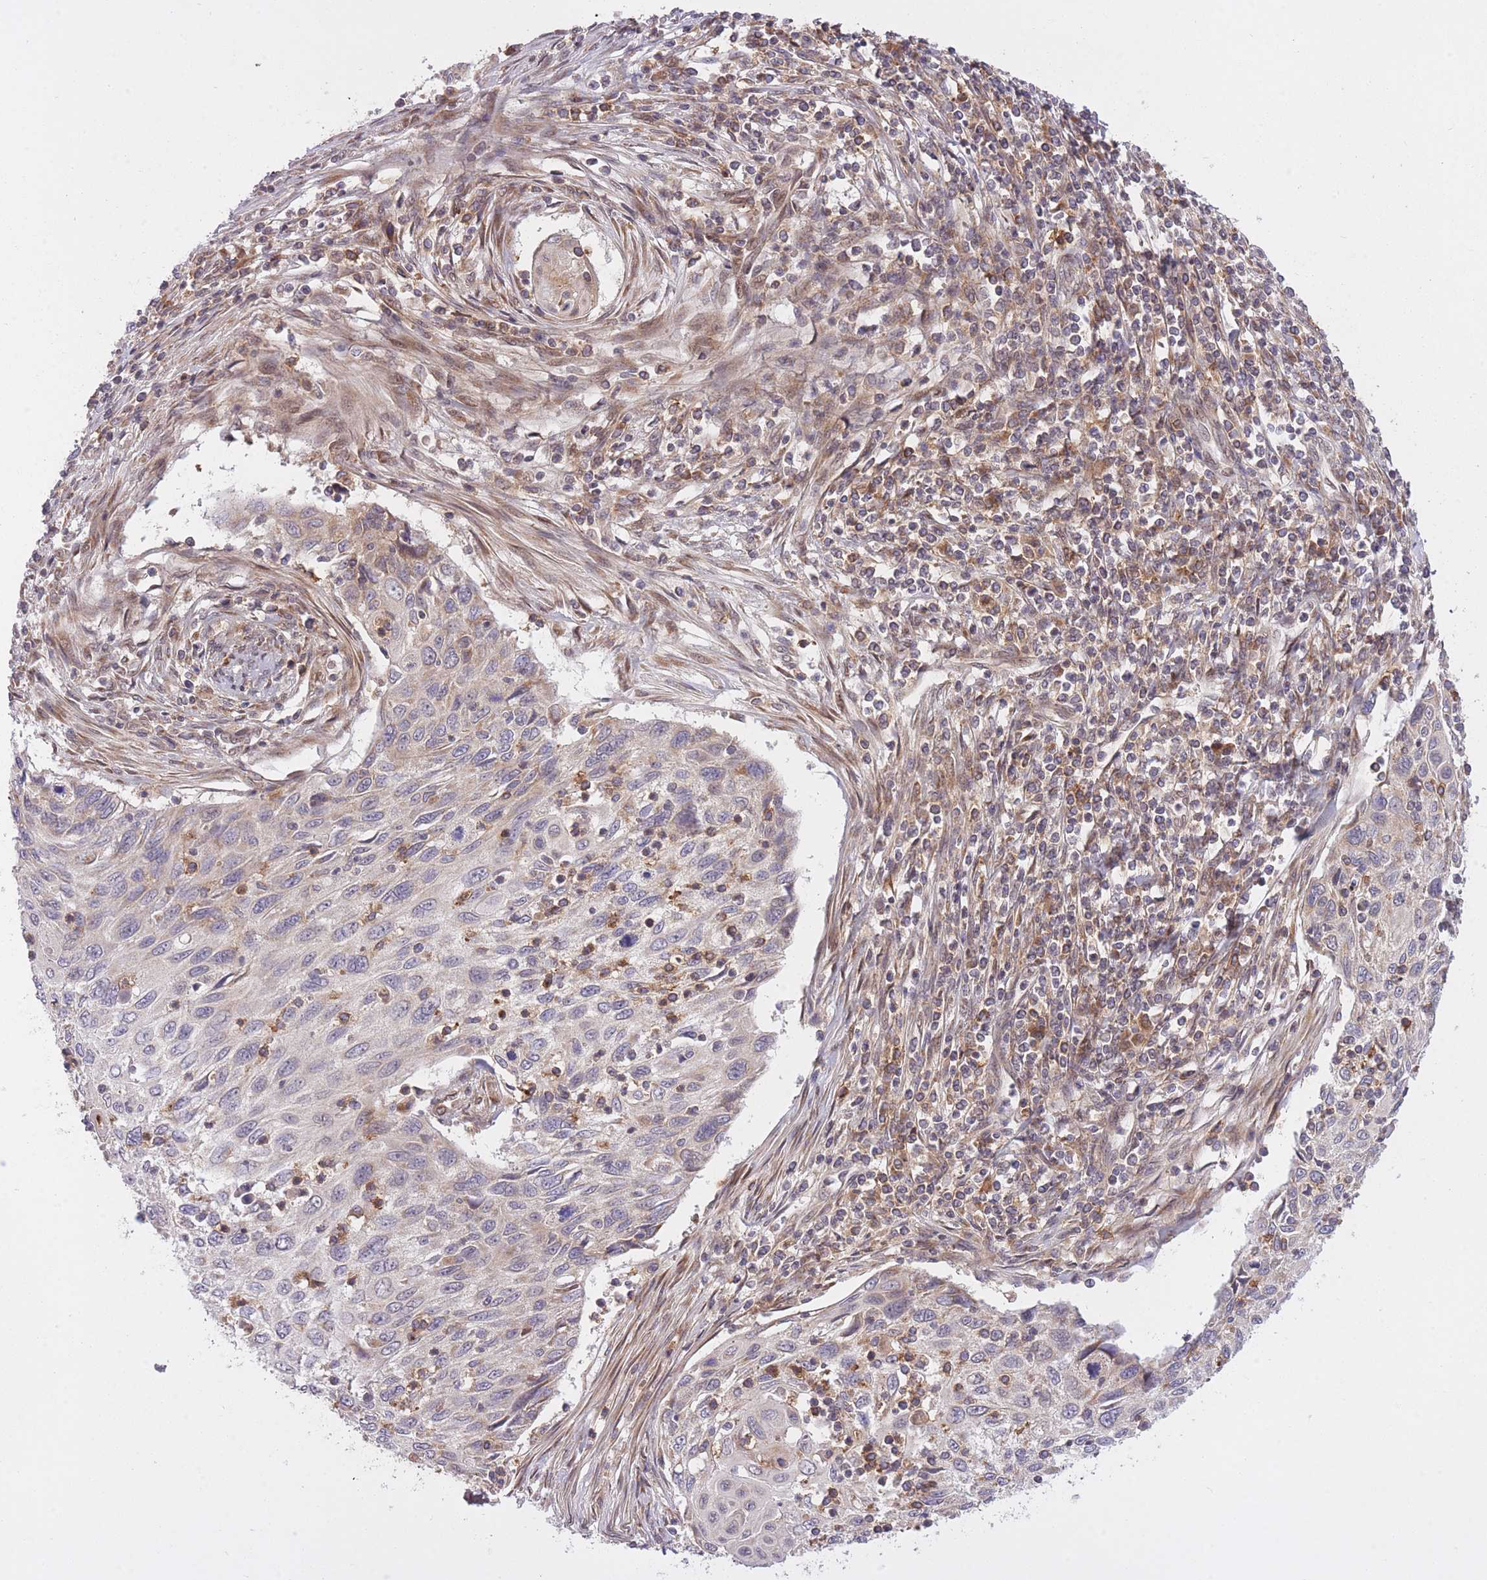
{"staining": {"intensity": "negative", "quantity": "none", "location": "none"}, "tissue": "cervical cancer", "cell_type": "Tumor cells", "image_type": "cancer", "snomed": [{"axis": "morphology", "description": "Squamous cell carcinoma, NOS"}, {"axis": "topography", "description": "Cervix"}], "caption": "IHC of human squamous cell carcinoma (cervical) reveals no positivity in tumor cells.", "gene": "ZNF391", "patient": {"sex": "female", "age": 70}}